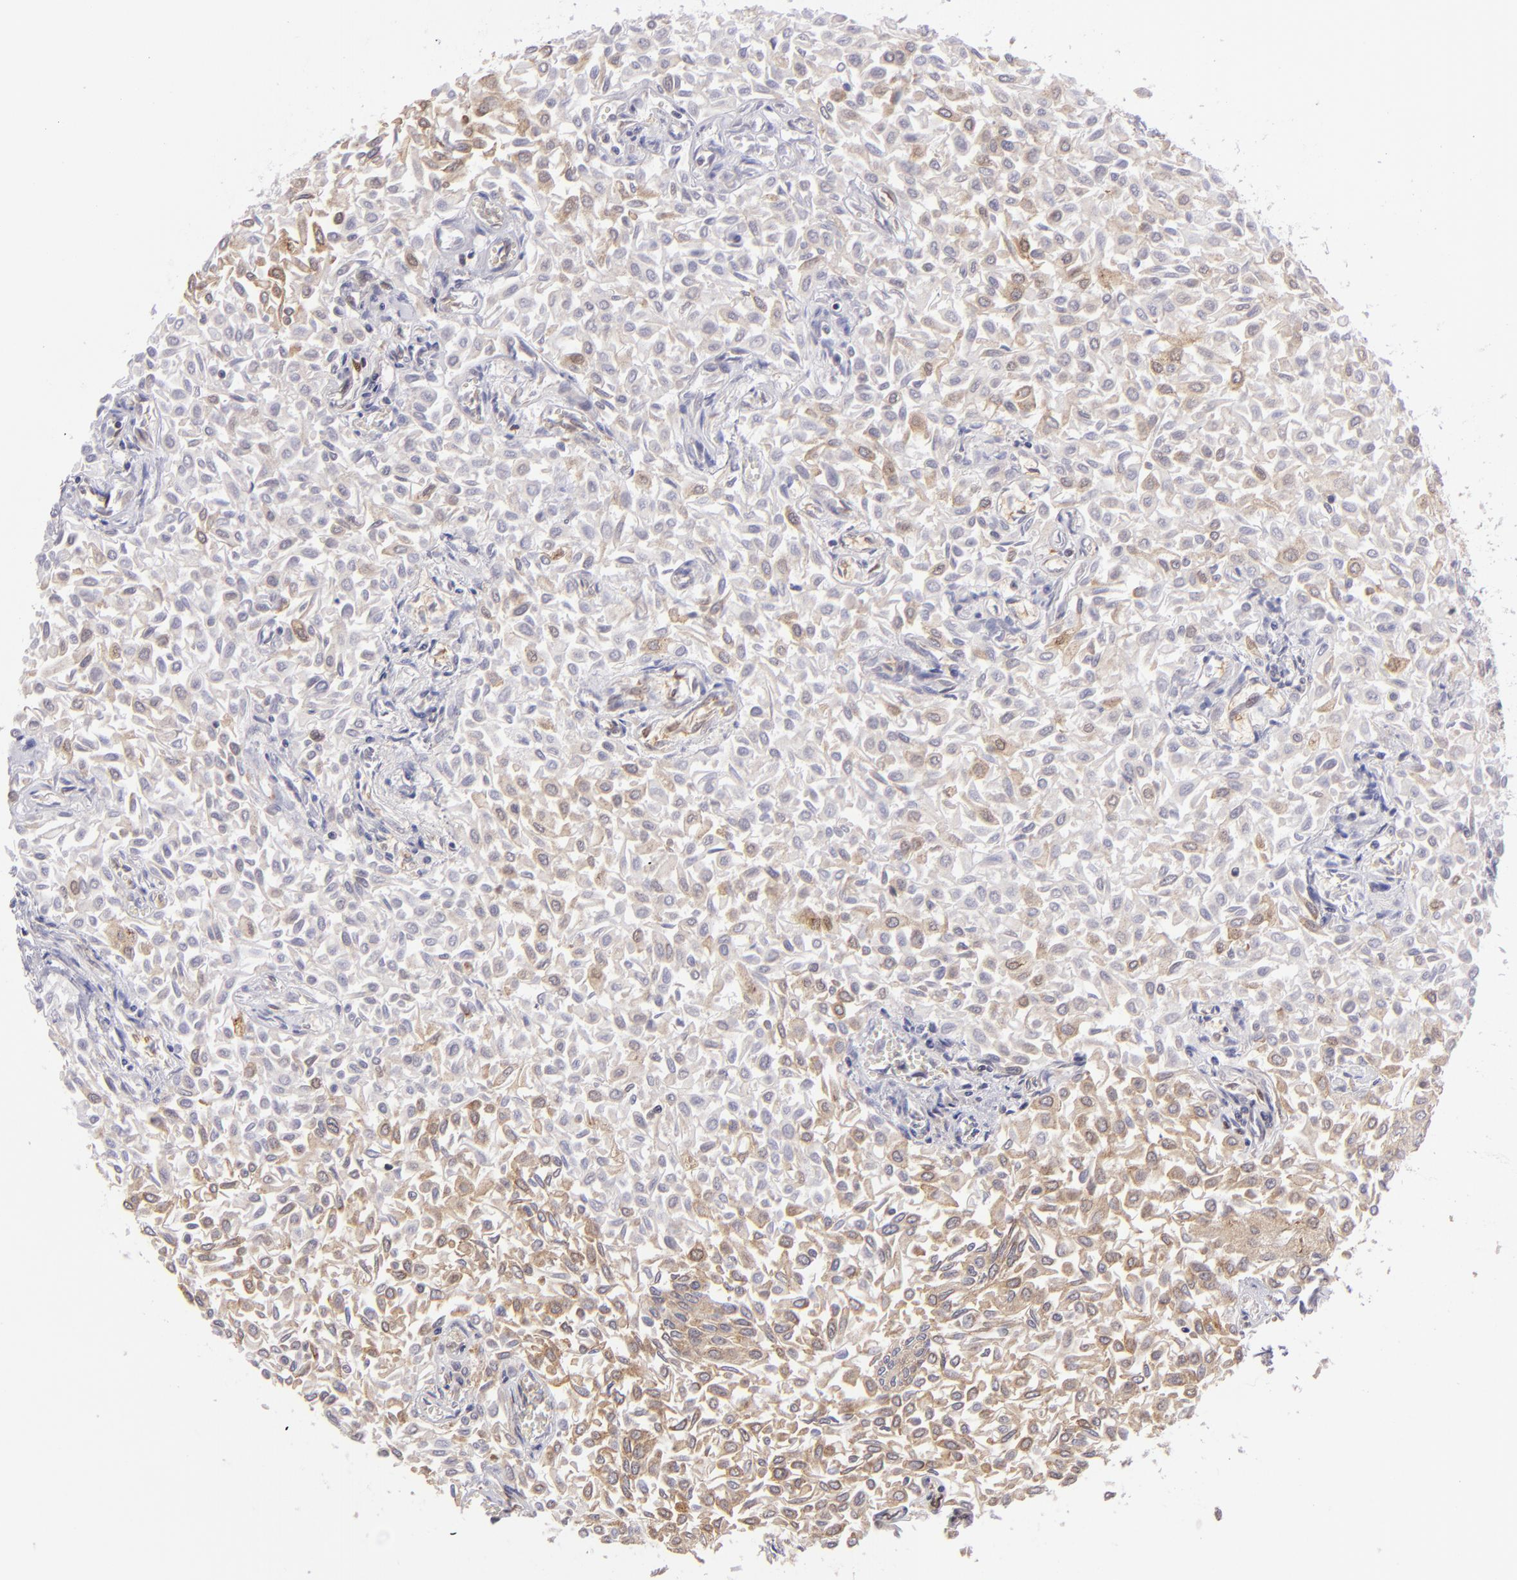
{"staining": {"intensity": "weak", "quantity": "<25%", "location": "cytoplasmic/membranous"}, "tissue": "urothelial cancer", "cell_type": "Tumor cells", "image_type": "cancer", "snomed": [{"axis": "morphology", "description": "Urothelial carcinoma, Low grade"}, {"axis": "topography", "description": "Urinary bladder"}], "caption": "There is no significant expression in tumor cells of urothelial cancer.", "gene": "PTPN13", "patient": {"sex": "male", "age": 64}}